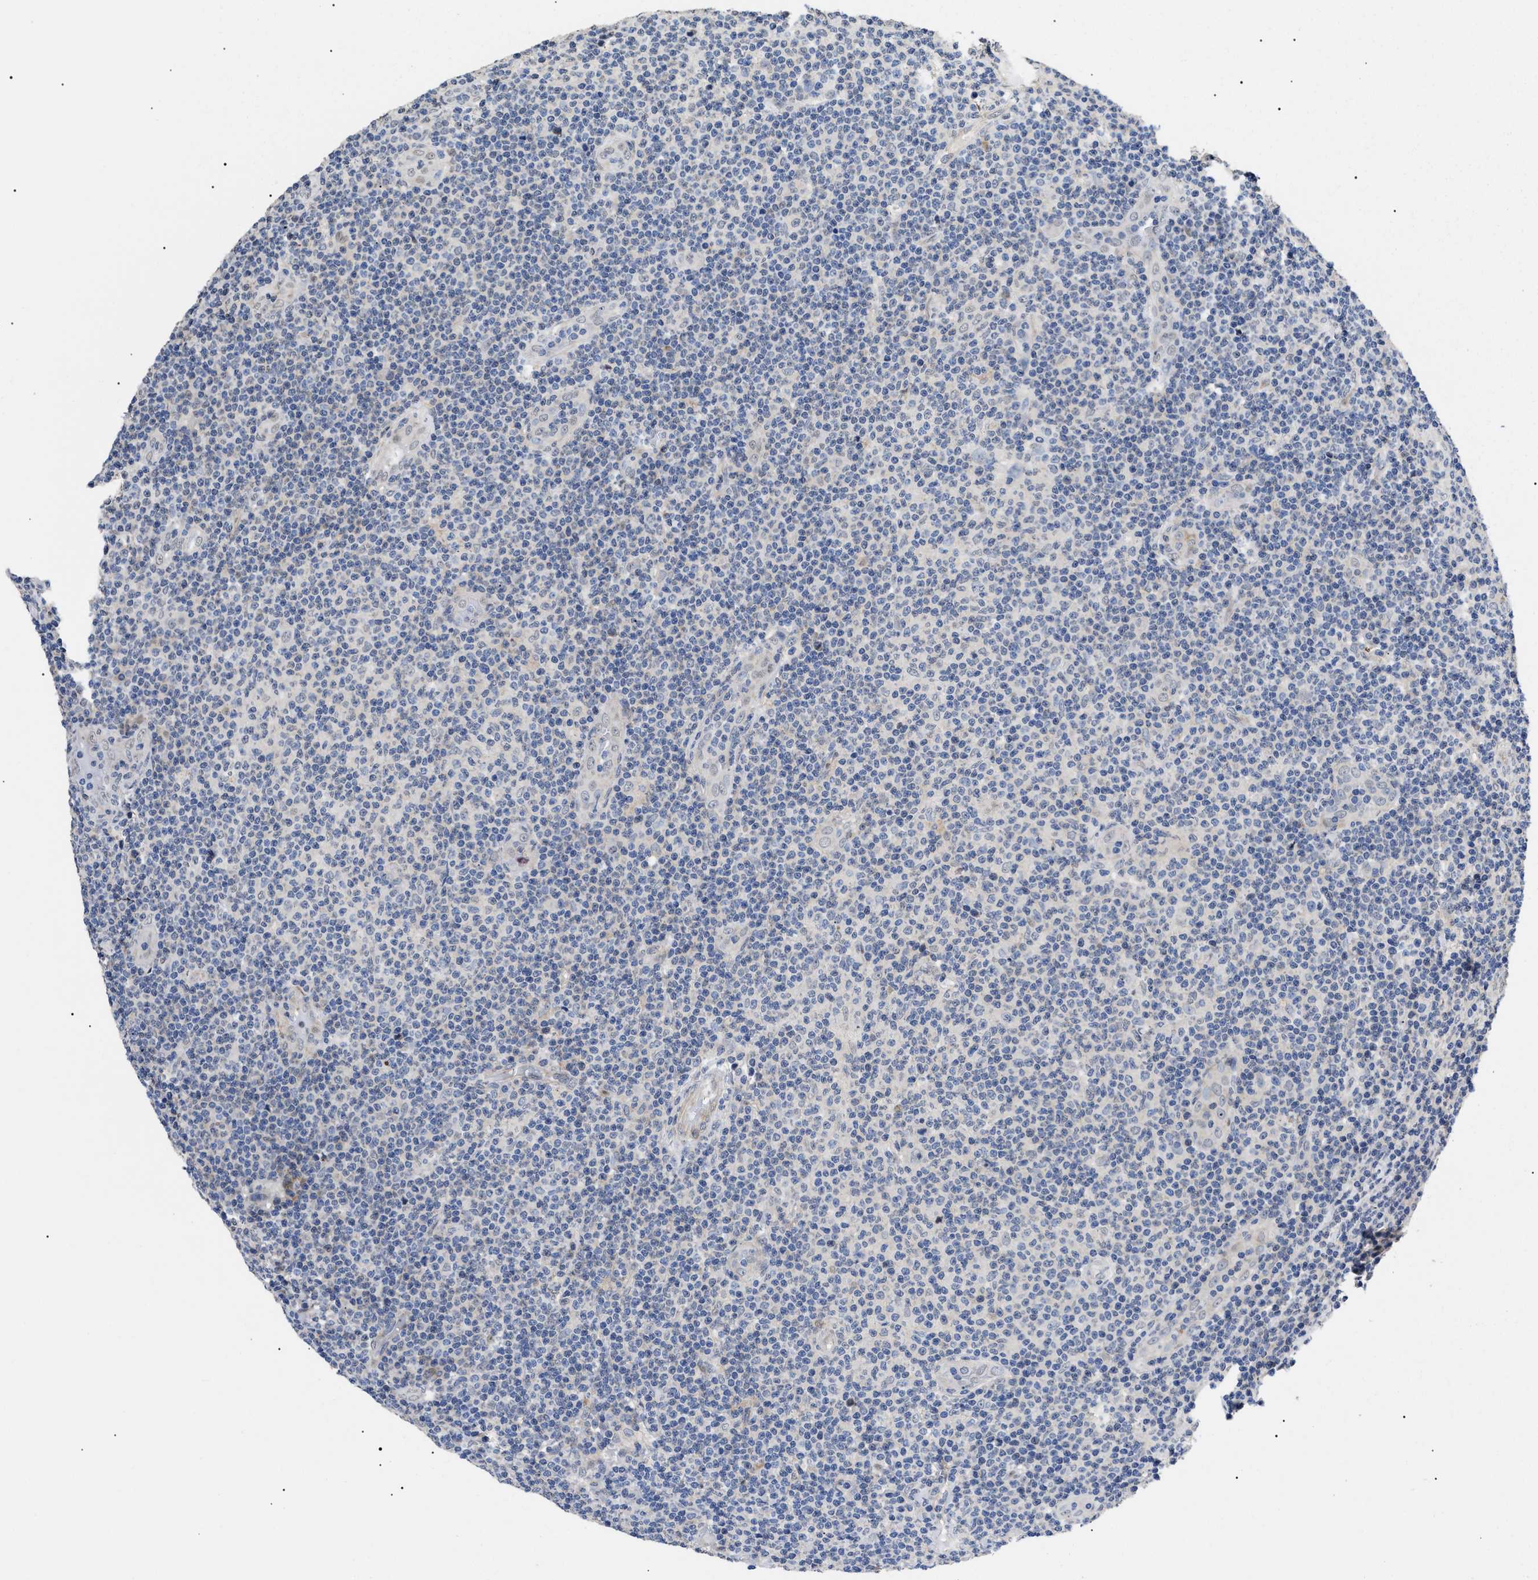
{"staining": {"intensity": "negative", "quantity": "none", "location": "none"}, "tissue": "lymphoma", "cell_type": "Tumor cells", "image_type": "cancer", "snomed": [{"axis": "morphology", "description": "Malignant lymphoma, non-Hodgkin's type, Low grade"}, {"axis": "topography", "description": "Lymph node"}], "caption": "High magnification brightfield microscopy of low-grade malignant lymphoma, non-Hodgkin's type stained with DAB (3,3'-diaminobenzidine) (brown) and counterstained with hematoxylin (blue): tumor cells show no significant staining.", "gene": "SFXN5", "patient": {"sex": "male", "age": 83}}